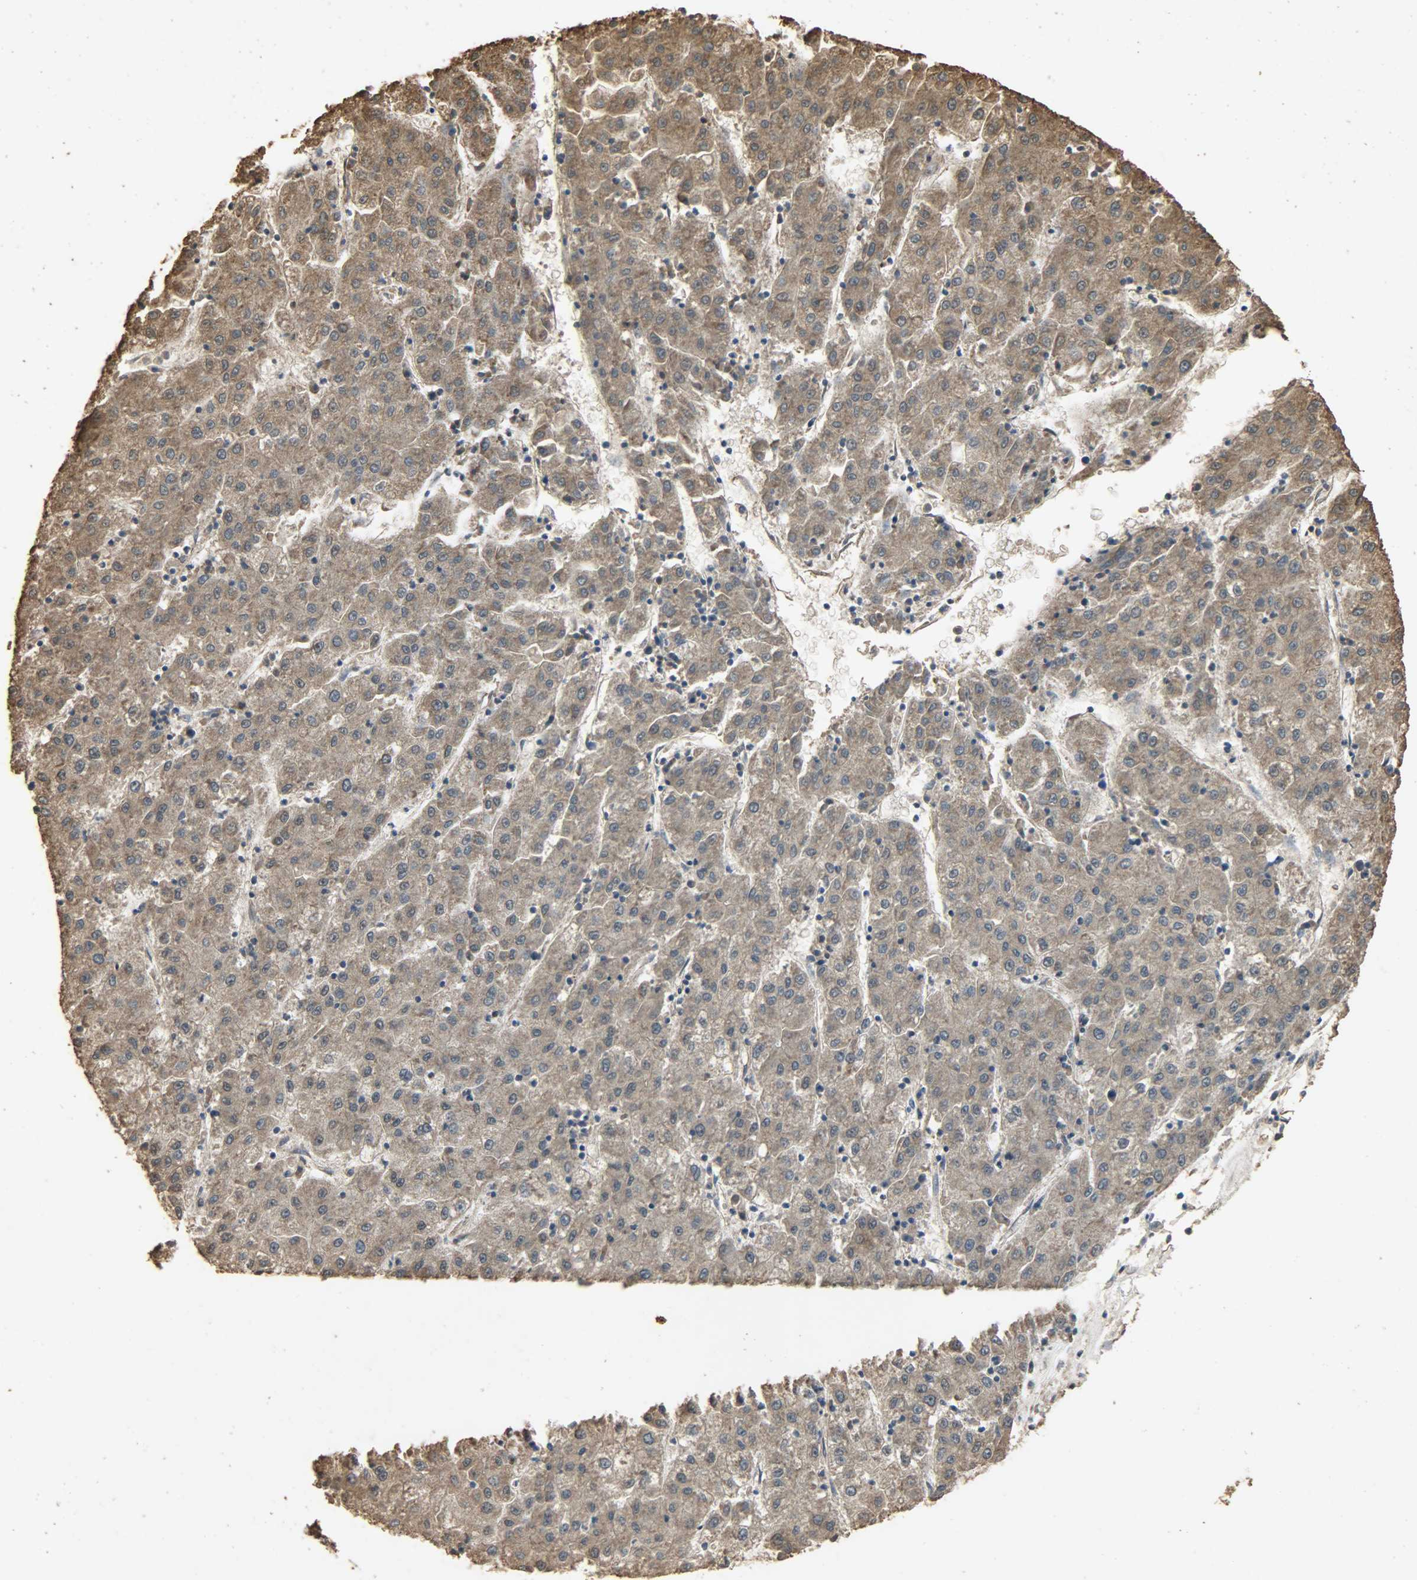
{"staining": {"intensity": "weak", "quantity": ">75%", "location": "cytoplasmic/membranous"}, "tissue": "liver cancer", "cell_type": "Tumor cells", "image_type": "cancer", "snomed": [{"axis": "morphology", "description": "Carcinoma, Hepatocellular, NOS"}, {"axis": "topography", "description": "Liver"}], "caption": "Liver cancer (hepatocellular carcinoma) stained with a protein marker shows weak staining in tumor cells.", "gene": "CCNT2", "patient": {"sex": "male", "age": 72}}